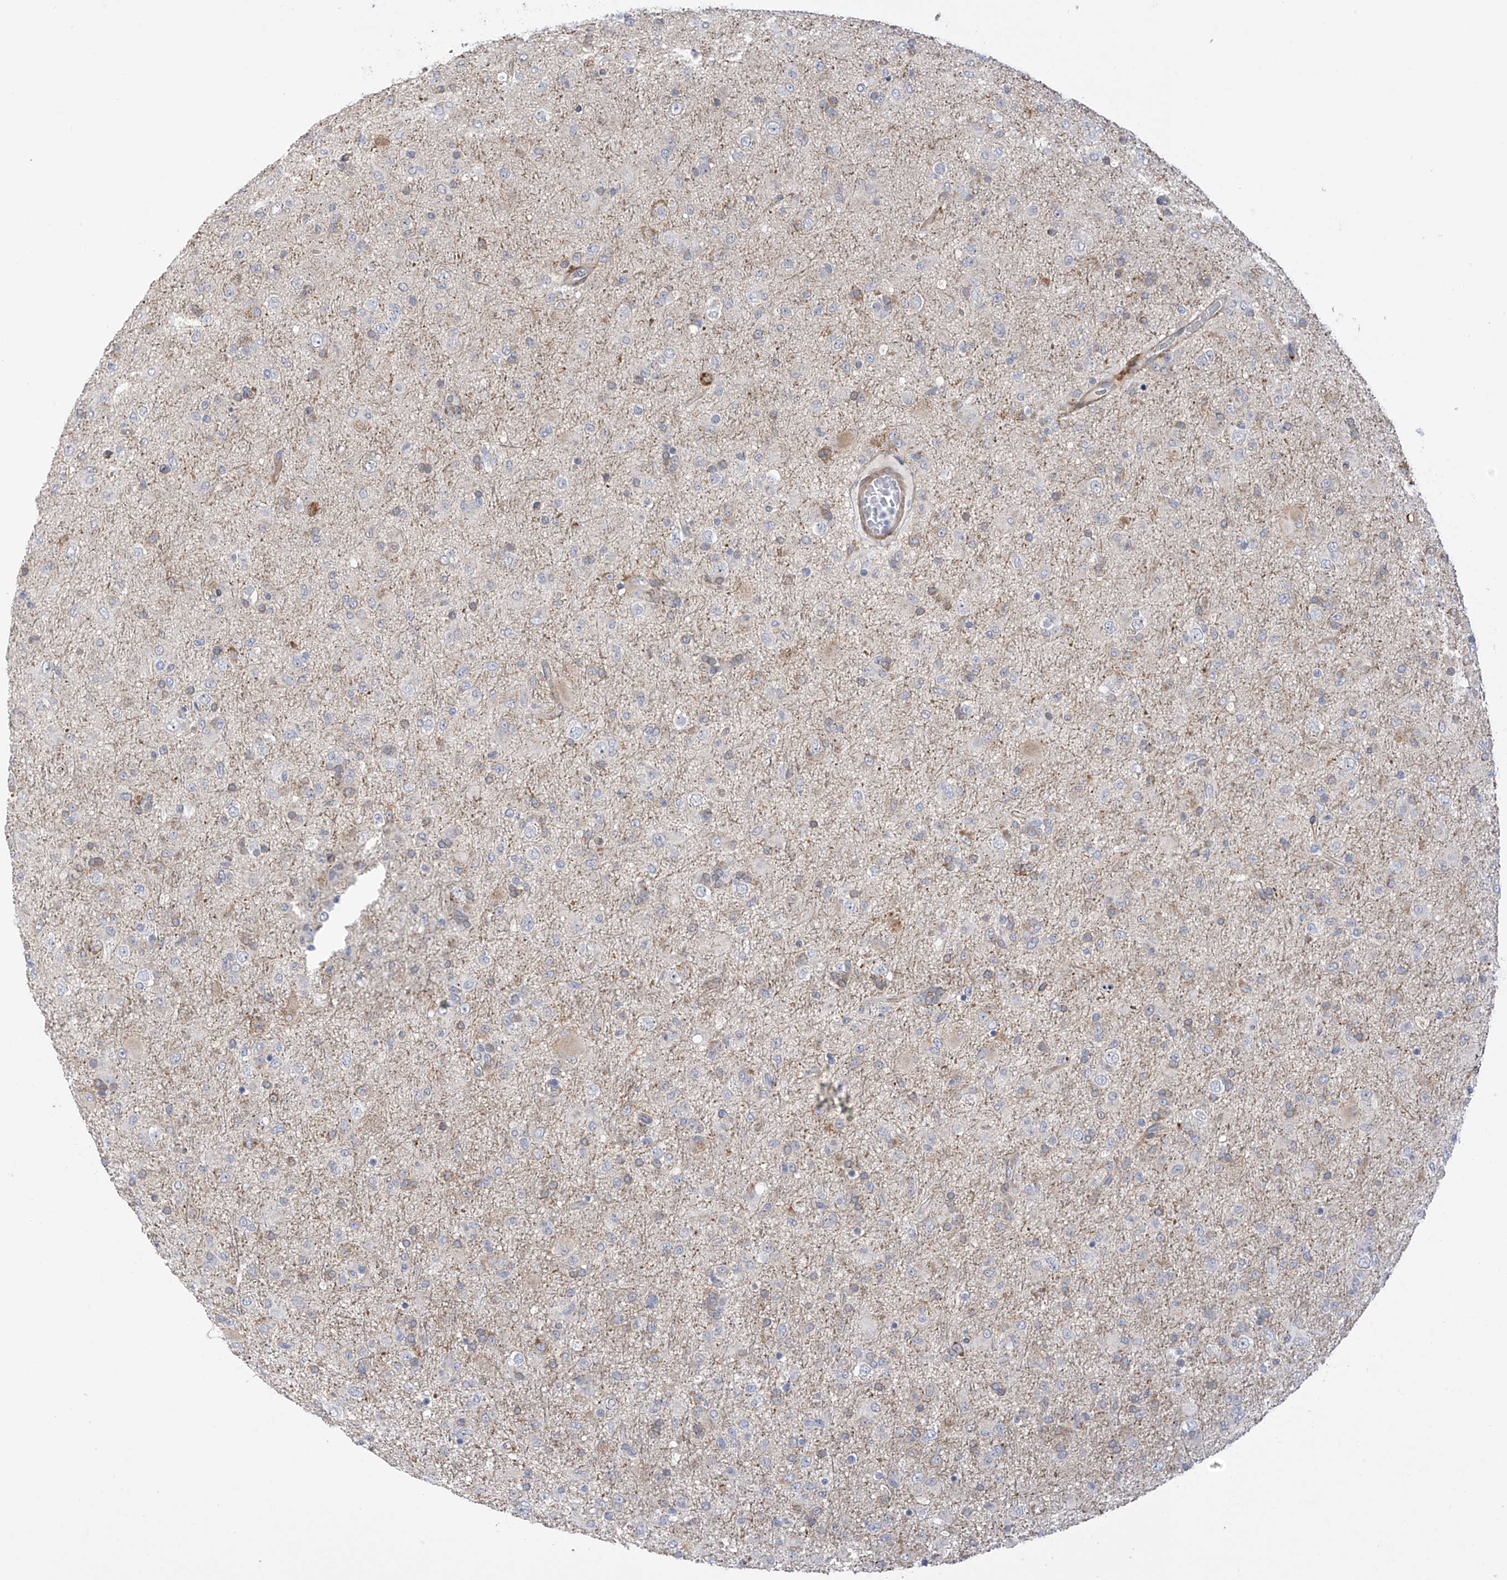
{"staining": {"intensity": "negative", "quantity": "none", "location": "none"}, "tissue": "glioma", "cell_type": "Tumor cells", "image_type": "cancer", "snomed": [{"axis": "morphology", "description": "Glioma, malignant, Low grade"}, {"axis": "topography", "description": "Brain"}], "caption": "Immunohistochemistry (IHC) photomicrograph of neoplastic tissue: malignant low-grade glioma stained with DAB (3,3'-diaminobenzidine) displays no significant protein positivity in tumor cells. (DAB (3,3'-diaminobenzidine) immunohistochemistry (IHC) with hematoxylin counter stain).", "gene": "ZNF641", "patient": {"sex": "male", "age": 65}}